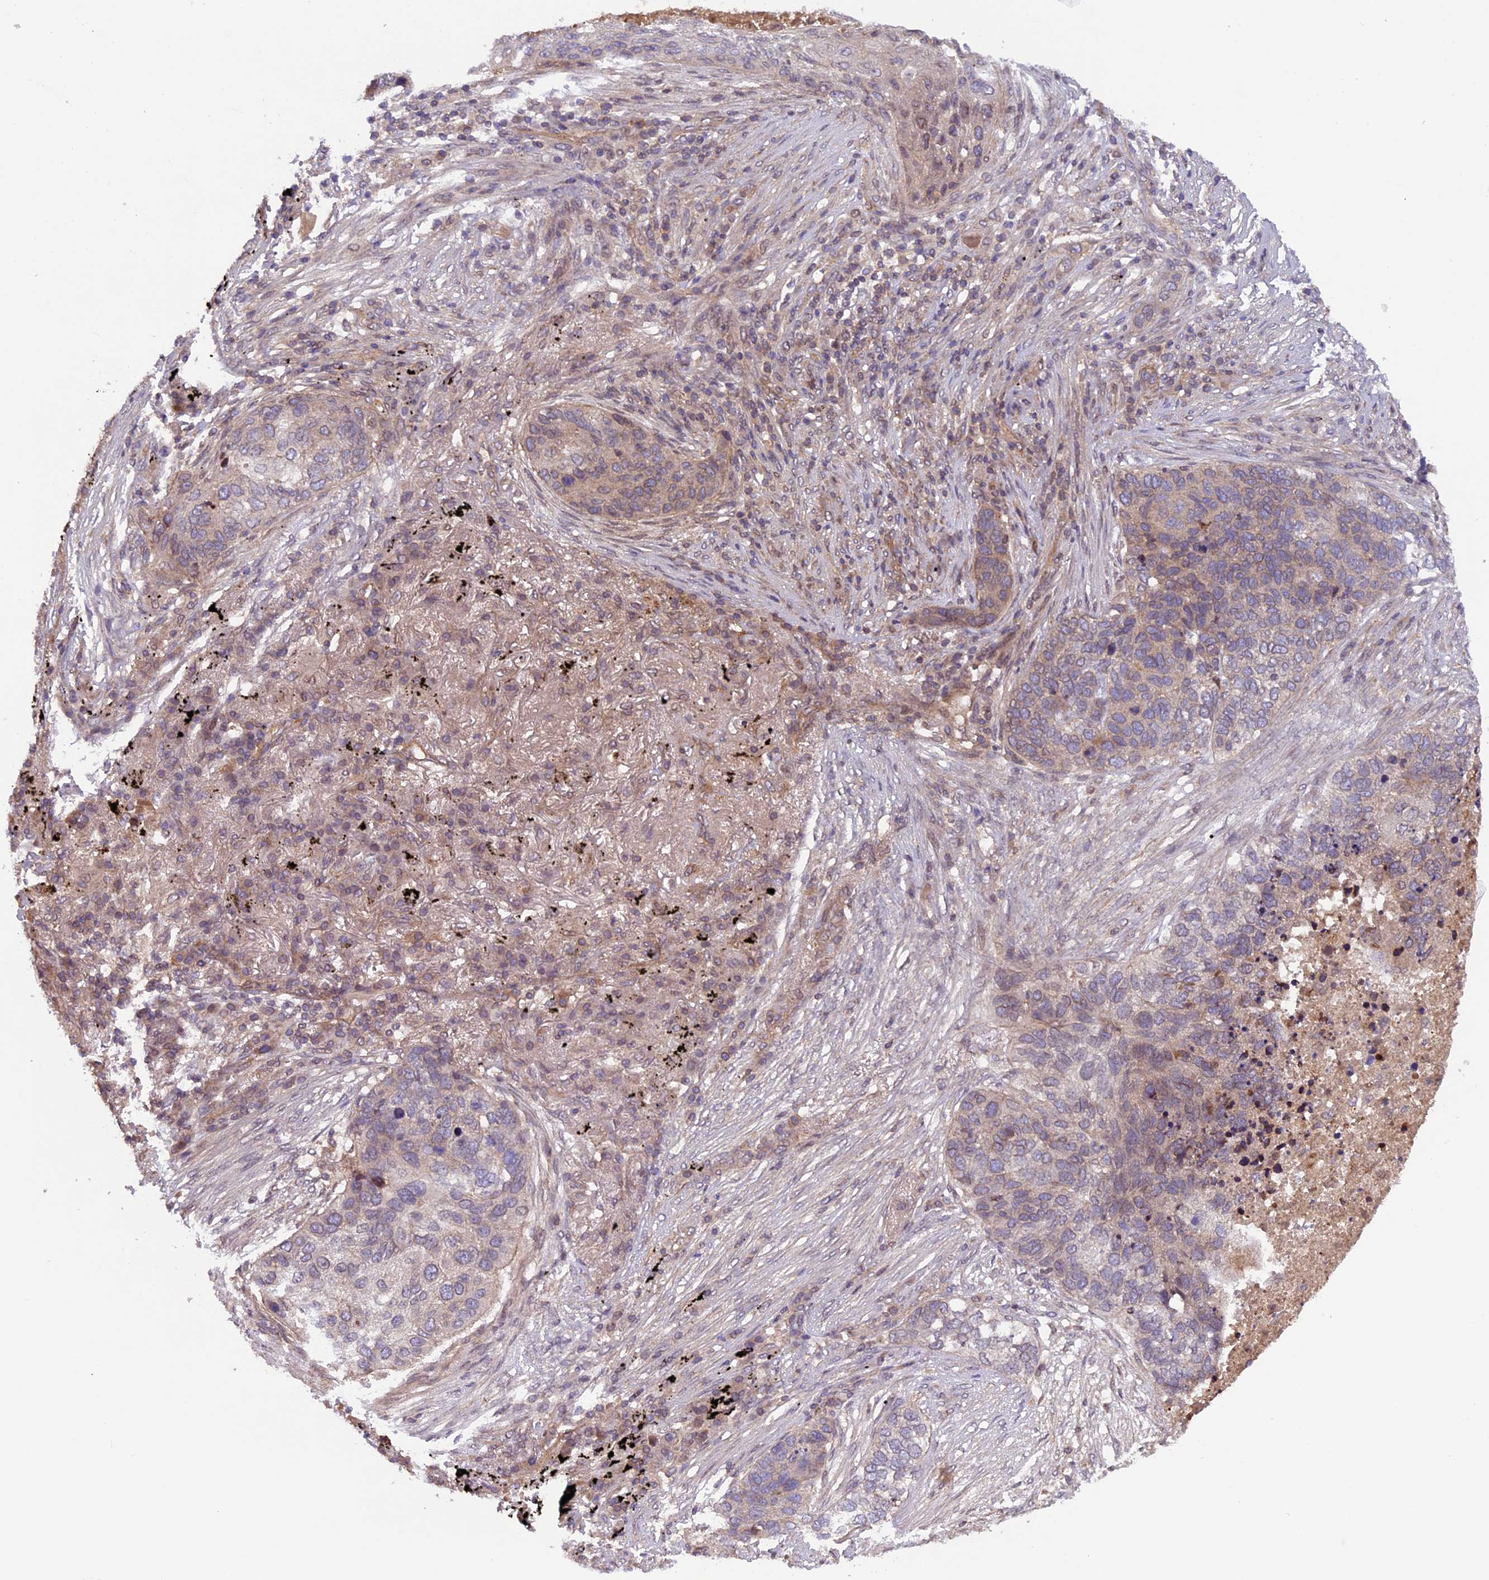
{"staining": {"intensity": "moderate", "quantity": "<25%", "location": "cytoplasmic/membranous"}, "tissue": "lung cancer", "cell_type": "Tumor cells", "image_type": "cancer", "snomed": [{"axis": "morphology", "description": "Squamous cell carcinoma, NOS"}, {"axis": "topography", "description": "Lung"}], "caption": "Brown immunohistochemical staining in human squamous cell carcinoma (lung) displays moderate cytoplasmic/membranous positivity in approximately <25% of tumor cells.", "gene": "CCDC125", "patient": {"sex": "female", "age": 63}}